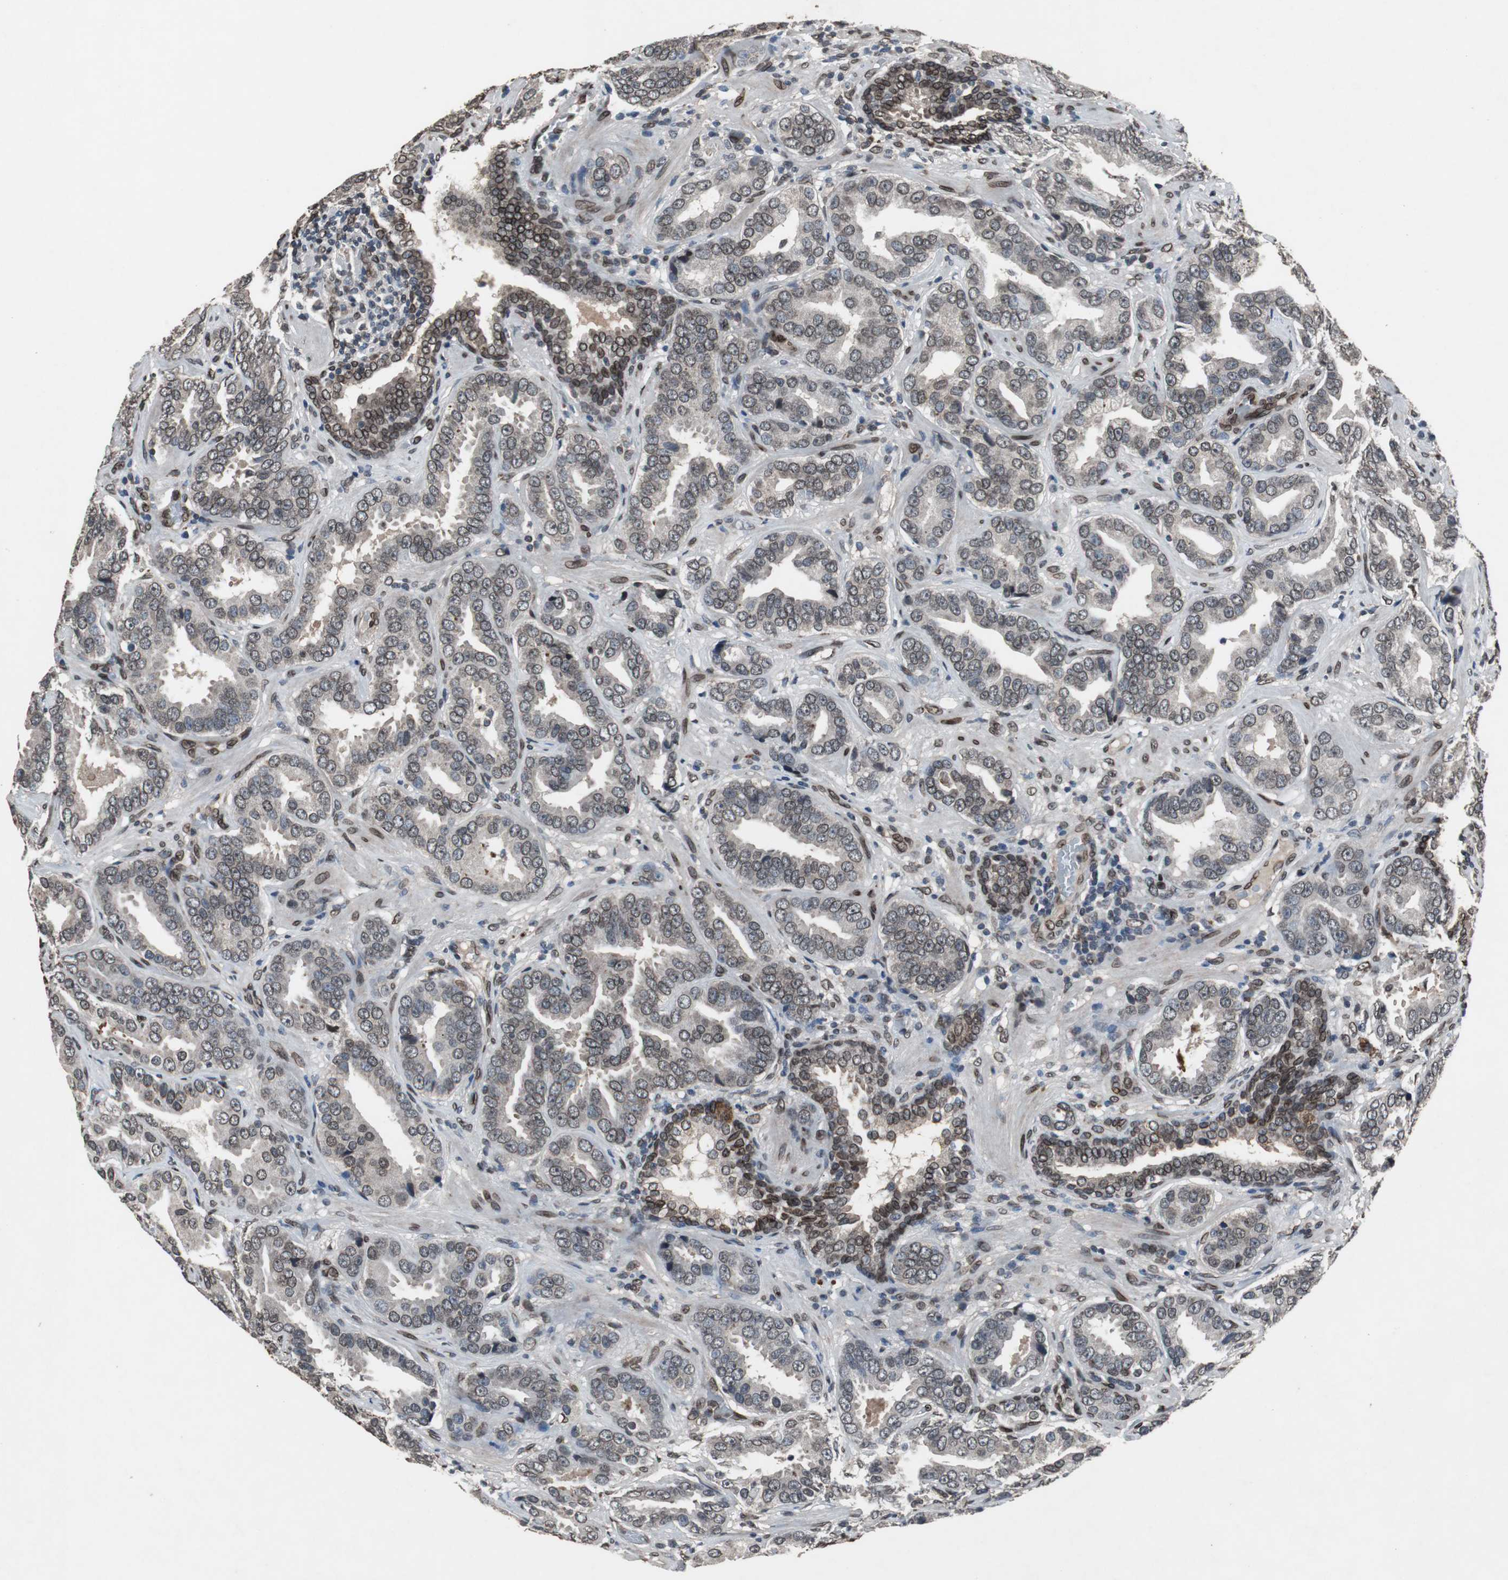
{"staining": {"intensity": "strong", "quantity": "25%-75%", "location": "cytoplasmic/membranous,nuclear"}, "tissue": "prostate cancer", "cell_type": "Tumor cells", "image_type": "cancer", "snomed": [{"axis": "morphology", "description": "Adenocarcinoma, Low grade"}, {"axis": "topography", "description": "Prostate"}], "caption": "IHC (DAB) staining of human prostate low-grade adenocarcinoma reveals strong cytoplasmic/membranous and nuclear protein expression in approximately 25%-75% of tumor cells. (Stains: DAB in brown, nuclei in blue, Microscopy: brightfield microscopy at high magnification).", "gene": "LMNA", "patient": {"sex": "male", "age": 59}}